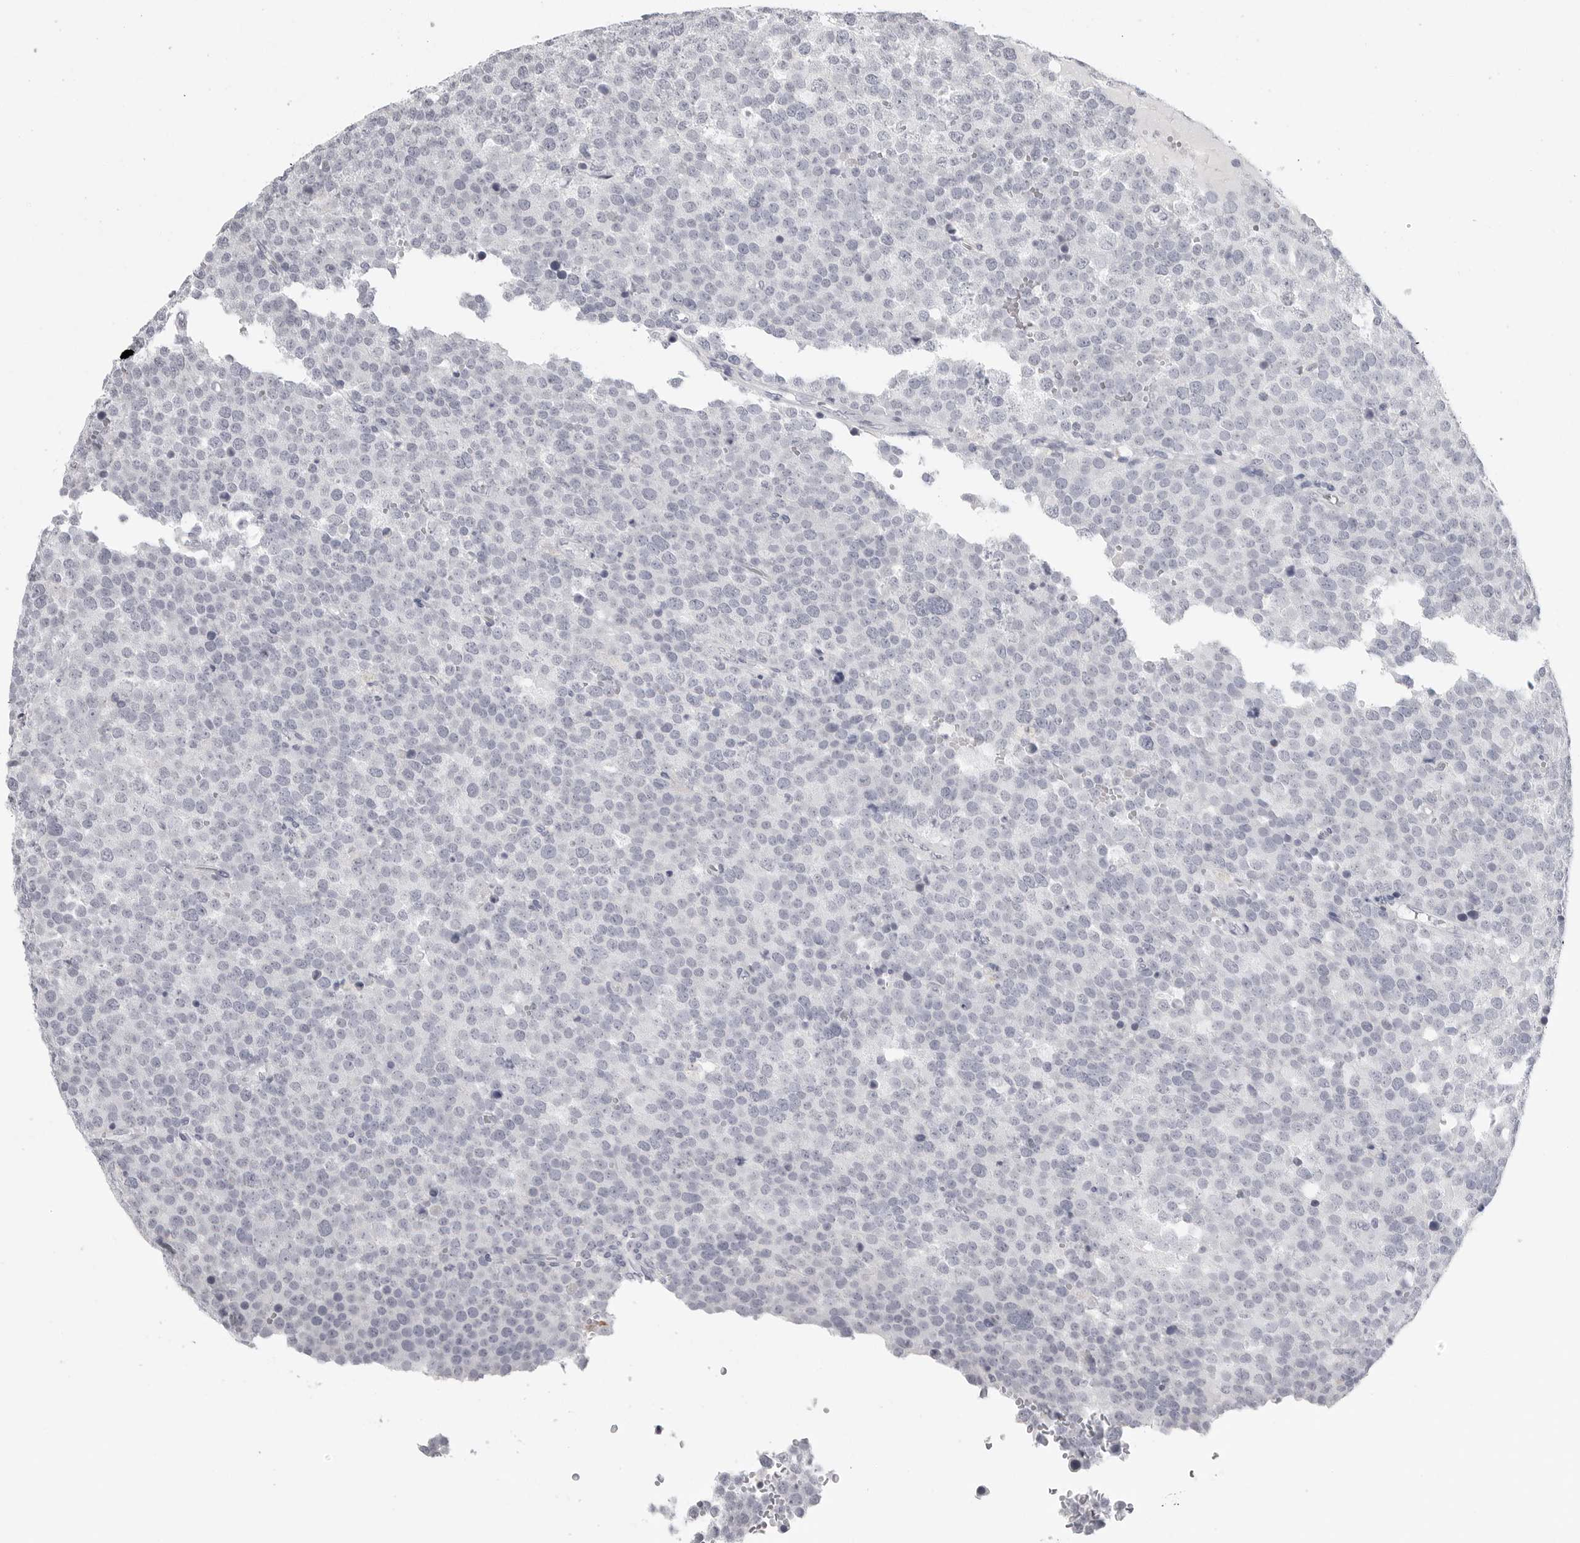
{"staining": {"intensity": "negative", "quantity": "none", "location": "none"}, "tissue": "testis cancer", "cell_type": "Tumor cells", "image_type": "cancer", "snomed": [{"axis": "morphology", "description": "Seminoma, NOS"}, {"axis": "topography", "description": "Testis"}], "caption": "Protein analysis of seminoma (testis) demonstrates no significant expression in tumor cells.", "gene": "HMGCS2", "patient": {"sex": "male", "age": 71}}